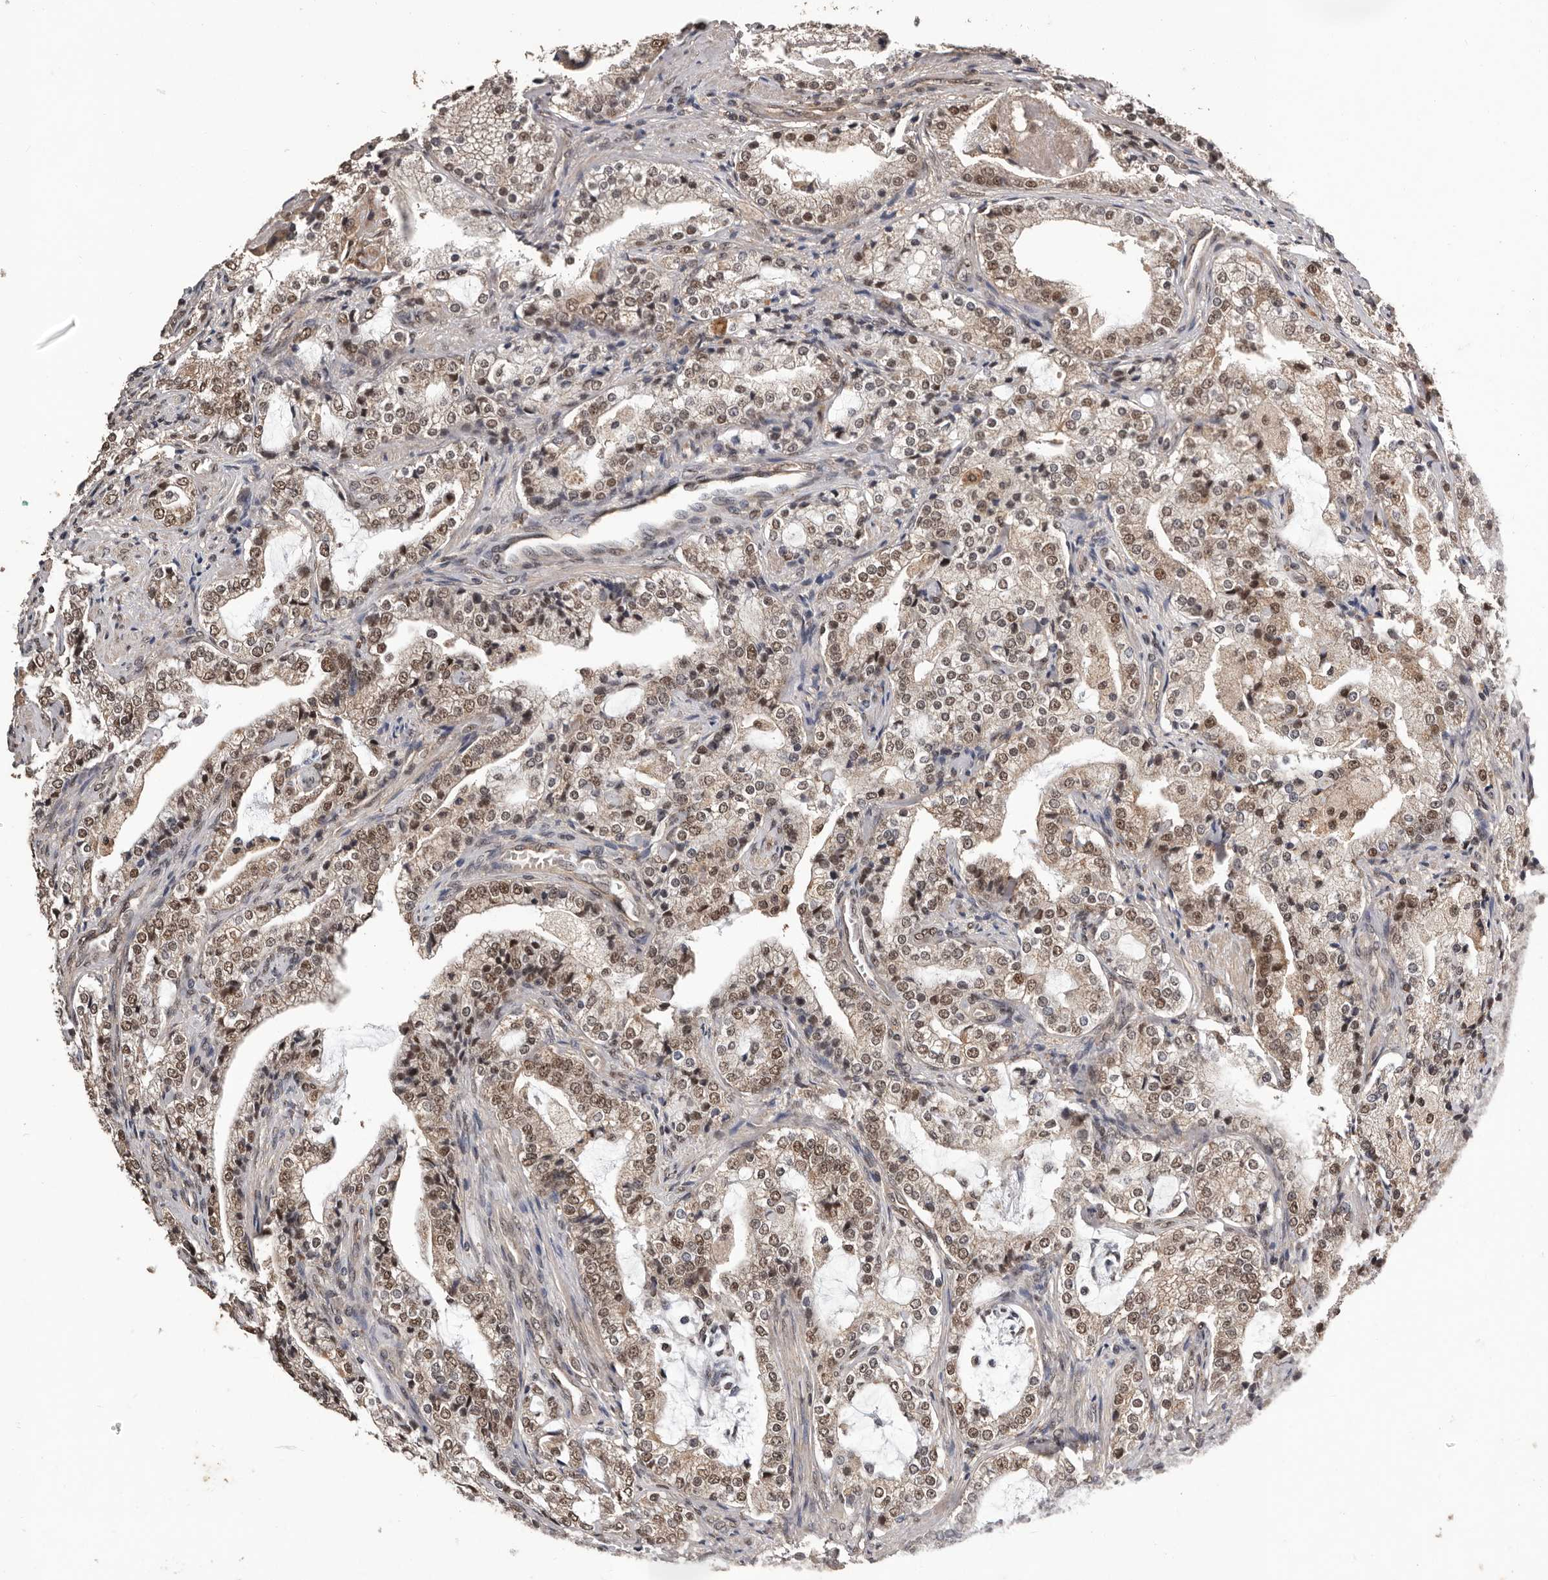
{"staining": {"intensity": "moderate", "quantity": ">75%", "location": "cytoplasmic/membranous,nuclear"}, "tissue": "prostate cancer", "cell_type": "Tumor cells", "image_type": "cancer", "snomed": [{"axis": "morphology", "description": "Adenocarcinoma, High grade"}, {"axis": "topography", "description": "Prostate"}], "caption": "An IHC image of neoplastic tissue is shown. Protein staining in brown highlights moderate cytoplasmic/membranous and nuclear positivity in prostate high-grade adenocarcinoma within tumor cells.", "gene": "VPS37A", "patient": {"sex": "male", "age": 63}}